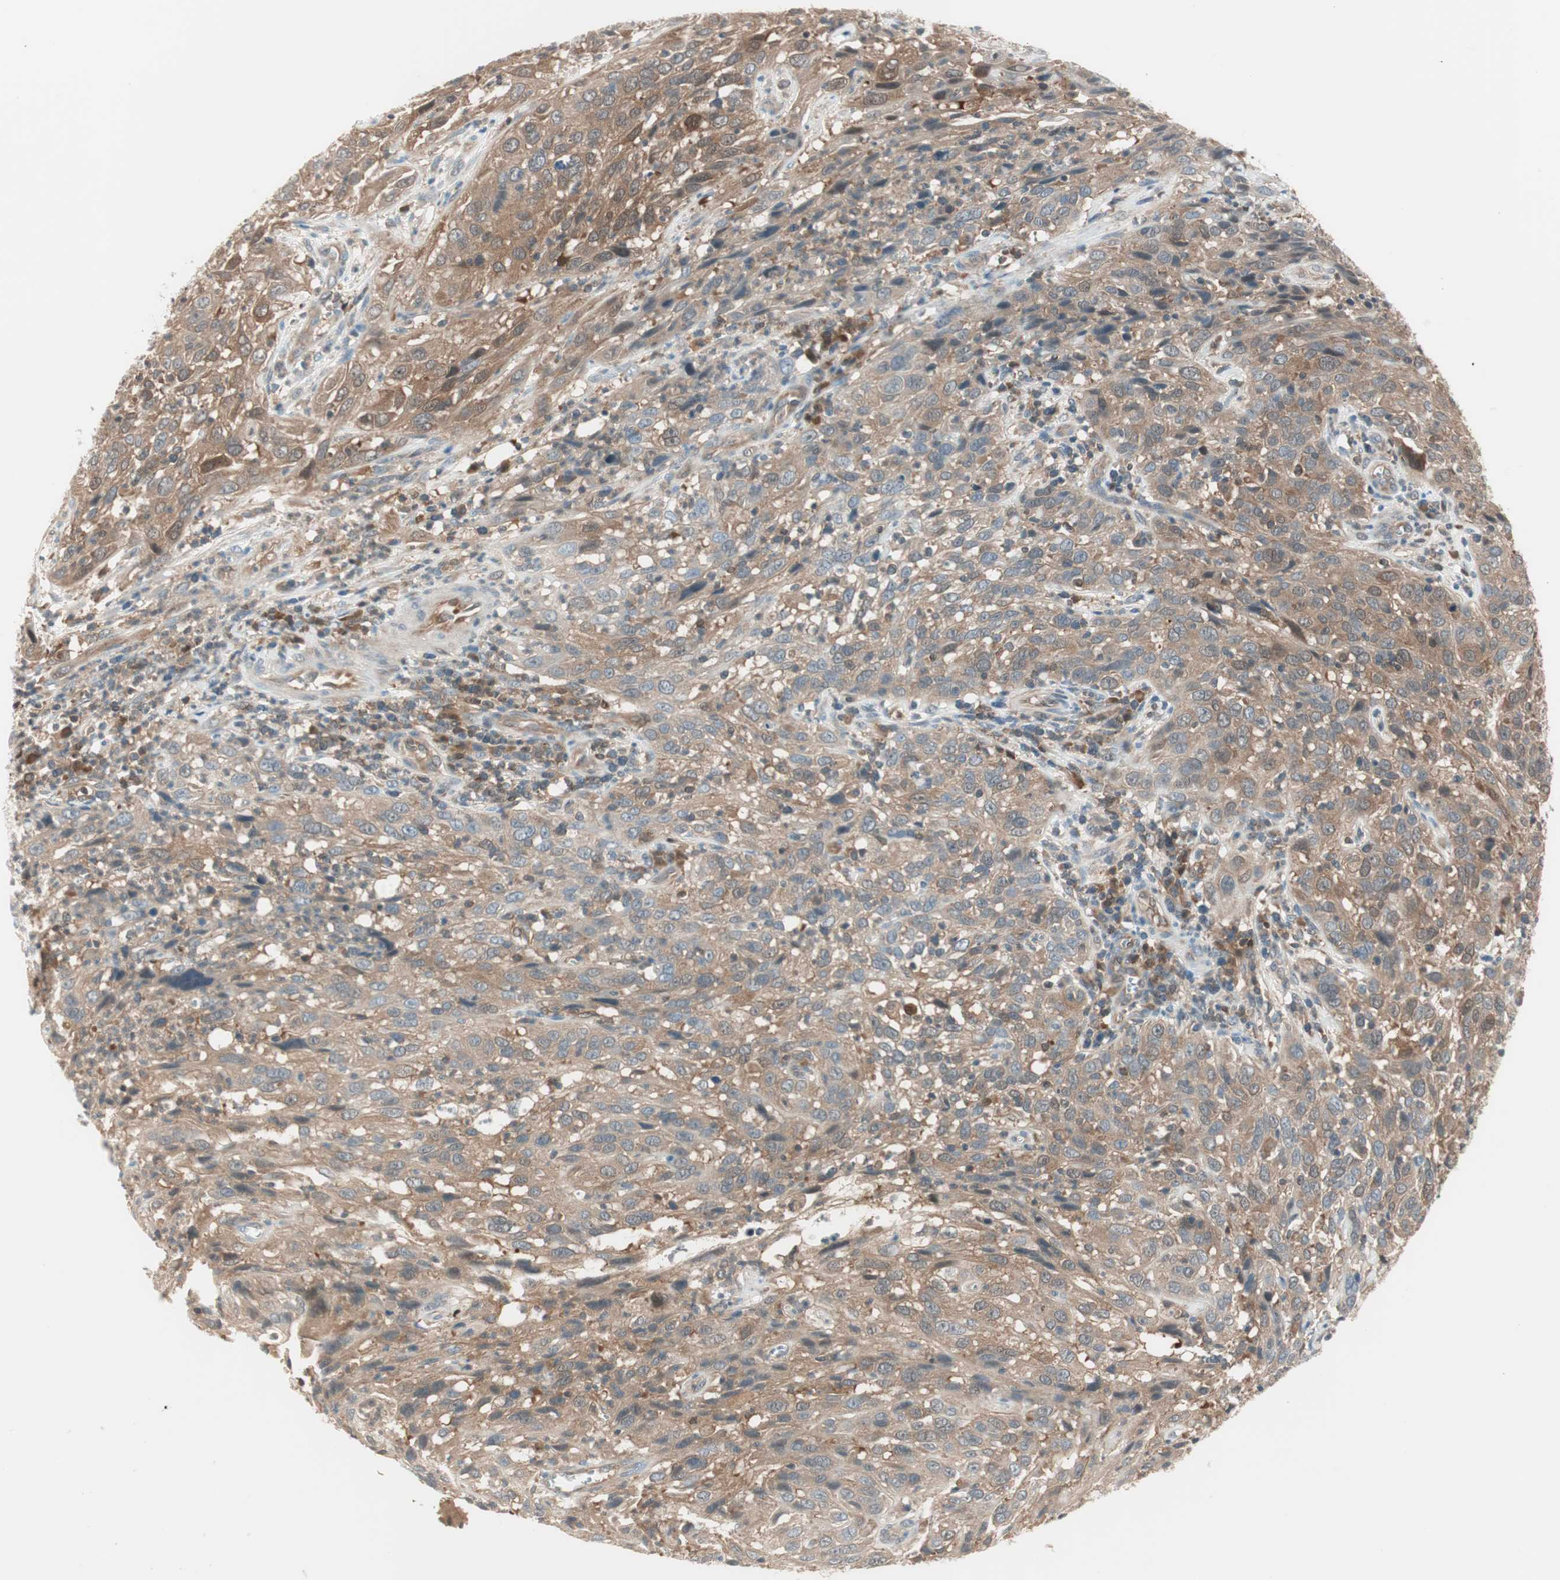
{"staining": {"intensity": "strong", "quantity": ">75%", "location": "cytoplasmic/membranous"}, "tissue": "cervical cancer", "cell_type": "Tumor cells", "image_type": "cancer", "snomed": [{"axis": "morphology", "description": "Squamous cell carcinoma, NOS"}, {"axis": "topography", "description": "Cervix"}], "caption": "This photomicrograph shows immunohistochemistry staining of human squamous cell carcinoma (cervical), with high strong cytoplasmic/membranous staining in about >75% of tumor cells.", "gene": "GALT", "patient": {"sex": "female", "age": 32}}